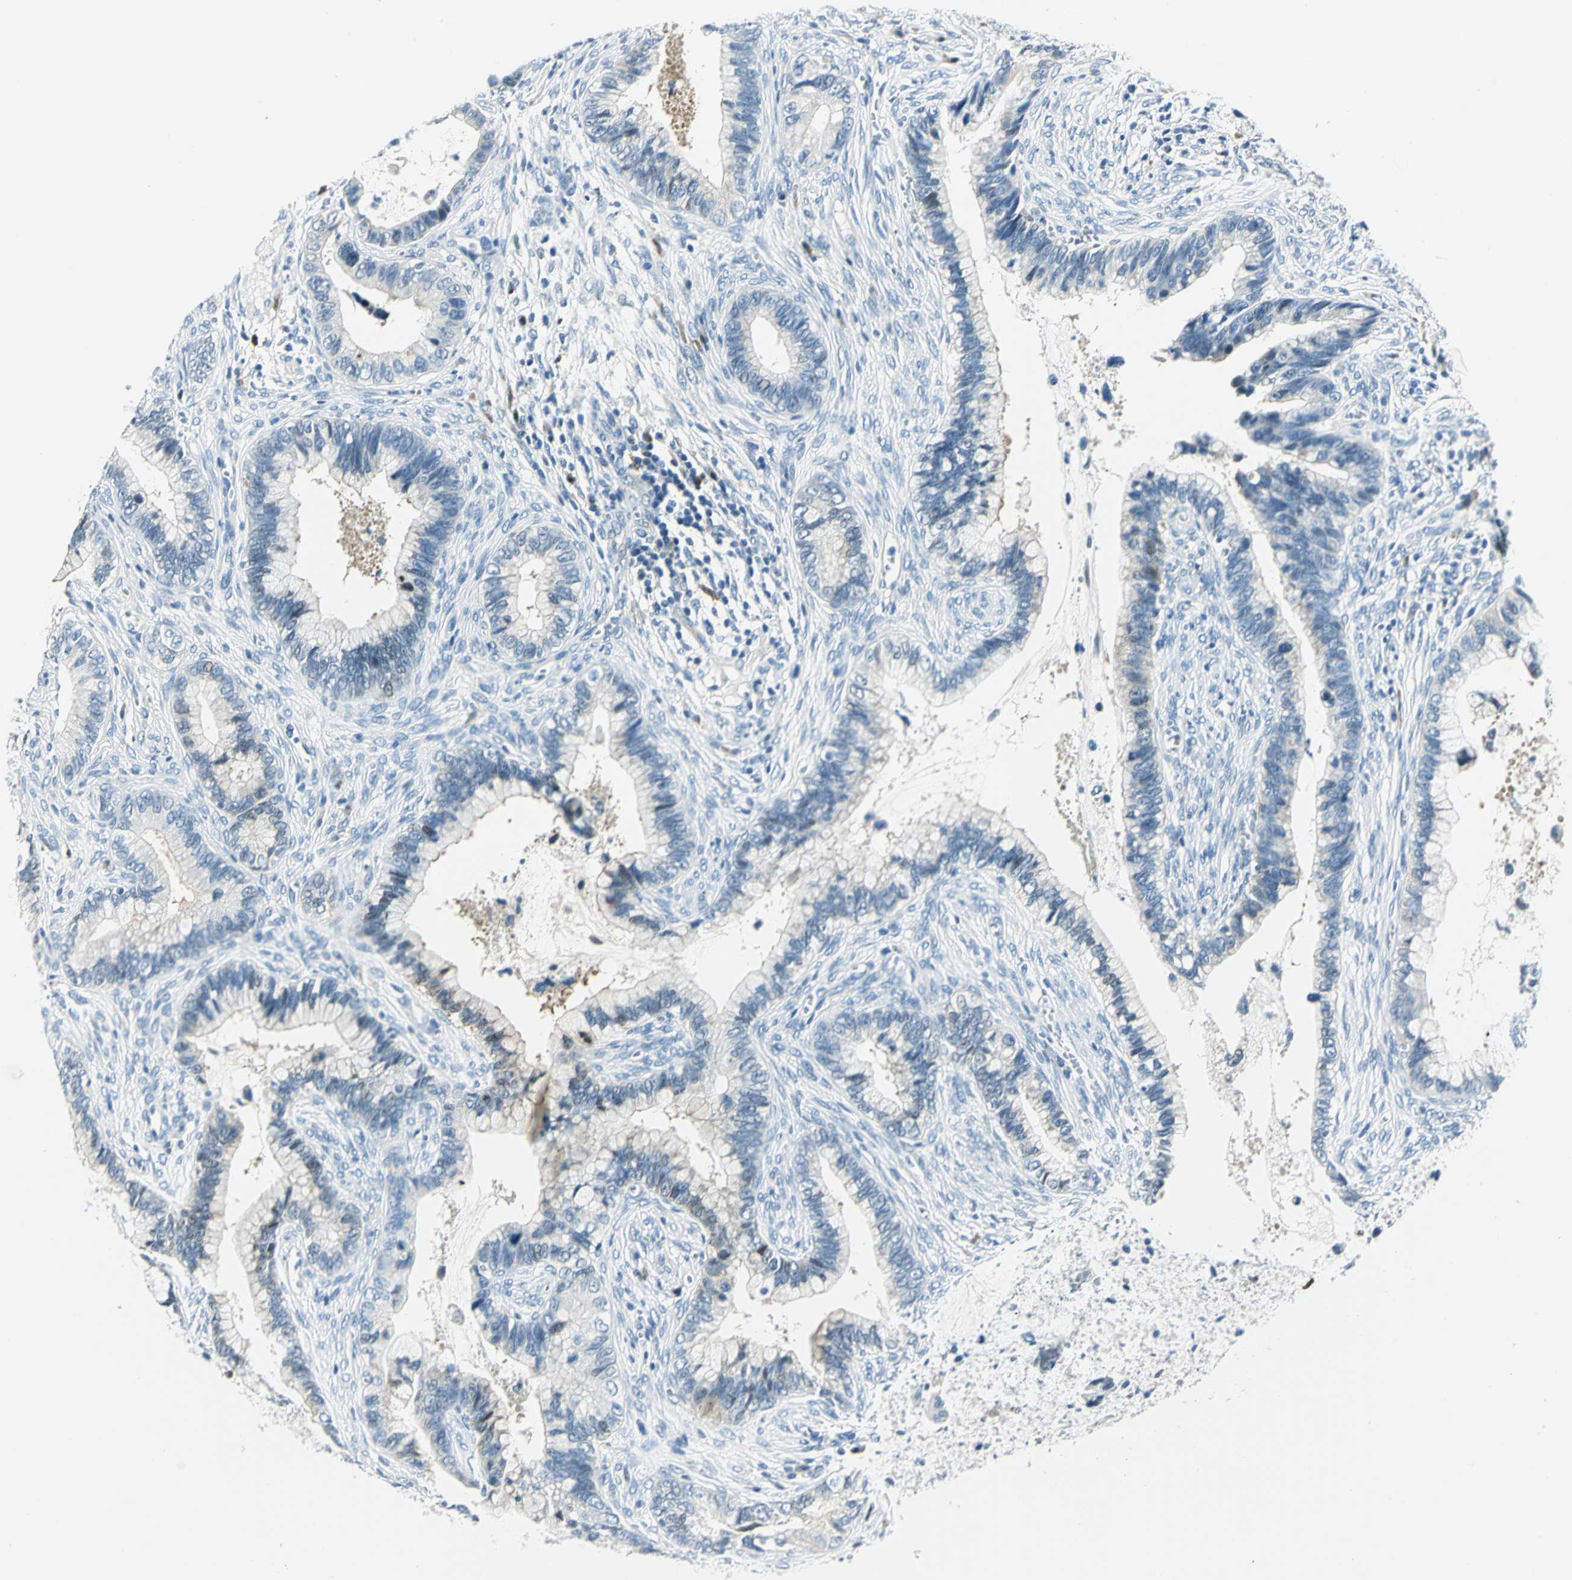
{"staining": {"intensity": "negative", "quantity": "none", "location": "none"}, "tissue": "cervical cancer", "cell_type": "Tumor cells", "image_type": "cancer", "snomed": [{"axis": "morphology", "description": "Adenocarcinoma, NOS"}, {"axis": "topography", "description": "Cervix"}], "caption": "This is an immunohistochemistry (IHC) photomicrograph of cervical cancer. There is no staining in tumor cells.", "gene": "AKR1A1", "patient": {"sex": "female", "age": 44}}